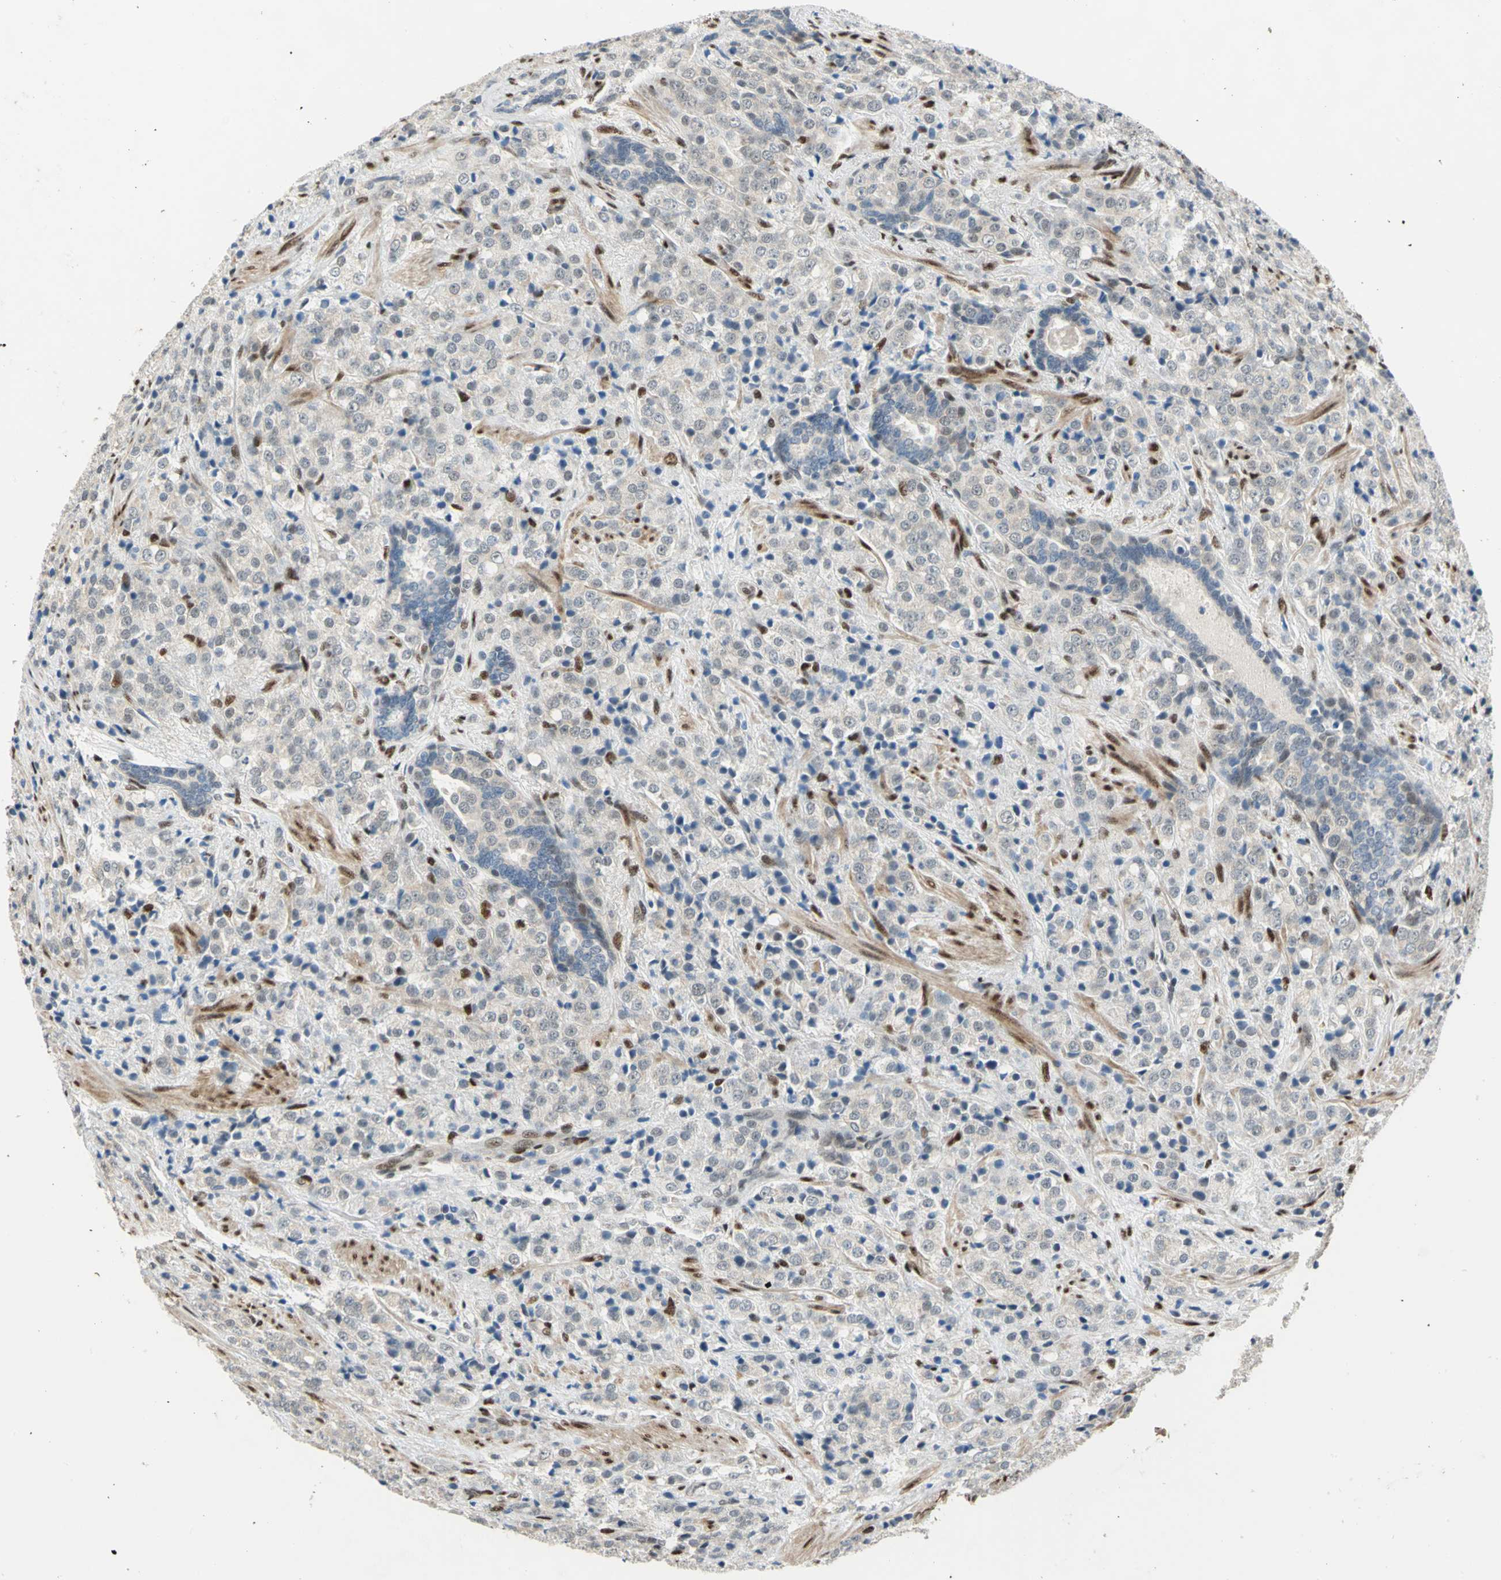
{"staining": {"intensity": "weak", "quantity": "25%-75%", "location": "cytoplasmic/membranous"}, "tissue": "prostate cancer", "cell_type": "Tumor cells", "image_type": "cancer", "snomed": [{"axis": "morphology", "description": "Adenocarcinoma, Medium grade"}, {"axis": "topography", "description": "Prostate"}], "caption": "The micrograph shows a brown stain indicating the presence of a protein in the cytoplasmic/membranous of tumor cells in medium-grade adenocarcinoma (prostate).", "gene": "RBFOX2", "patient": {"sex": "male", "age": 70}}